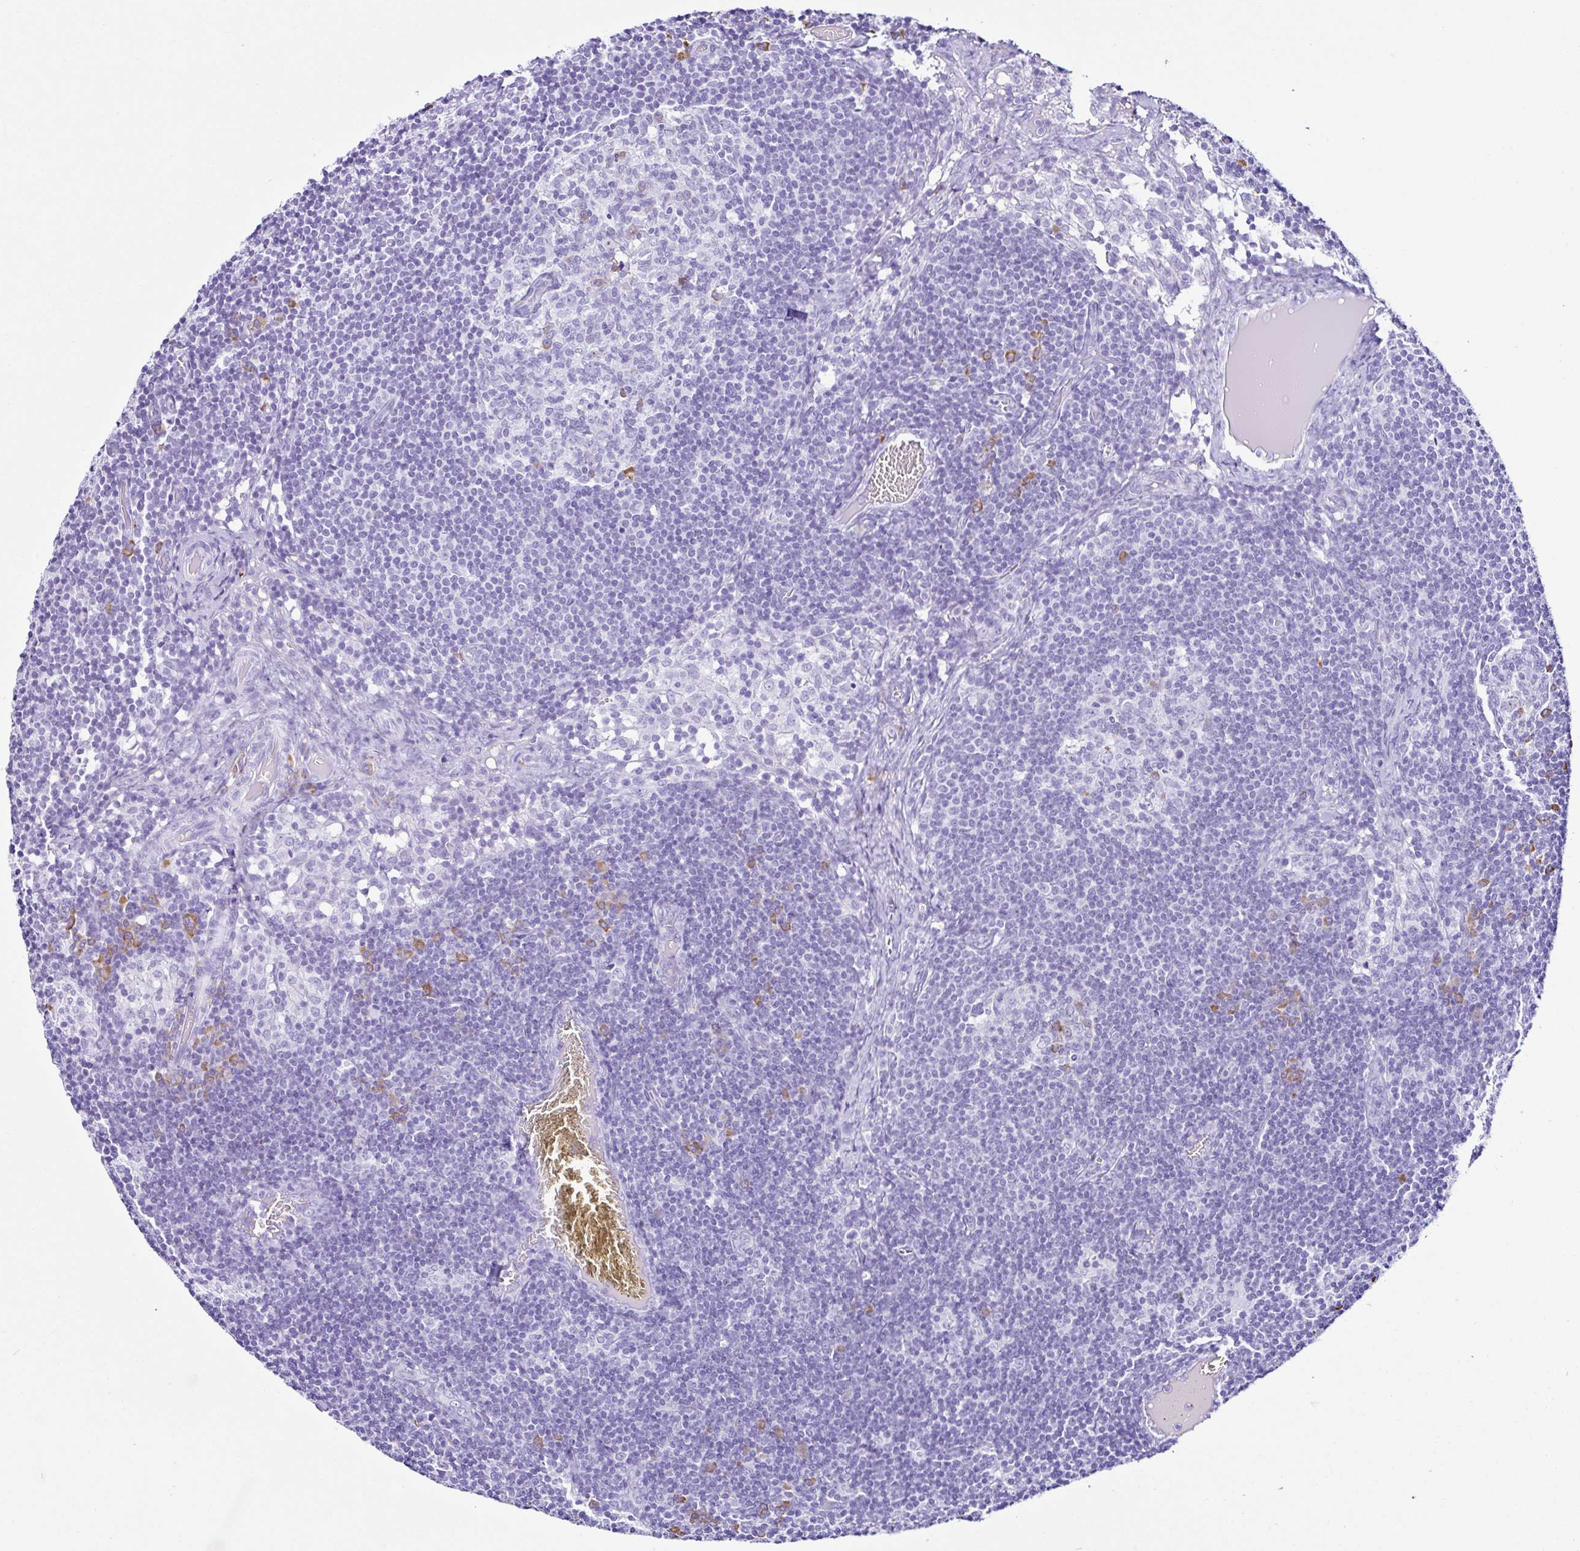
{"staining": {"intensity": "negative", "quantity": "none", "location": "none"}, "tissue": "lymph node", "cell_type": "Germinal center cells", "image_type": "normal", "snomed": [{"axis": "morphology", "description": "Normal tissue, NOS"}, {"axis": "topography", "description": "Lymph node"}], "caption": "This is a micrograph of immunohistochemistry (IHC) staining of normal lymph node, which shows no staining in germinal center cells. (IHC, brightfield microscopy, high magnification).", "gene": "PIGF", "patient": {"sex": "female", "age": 31}}